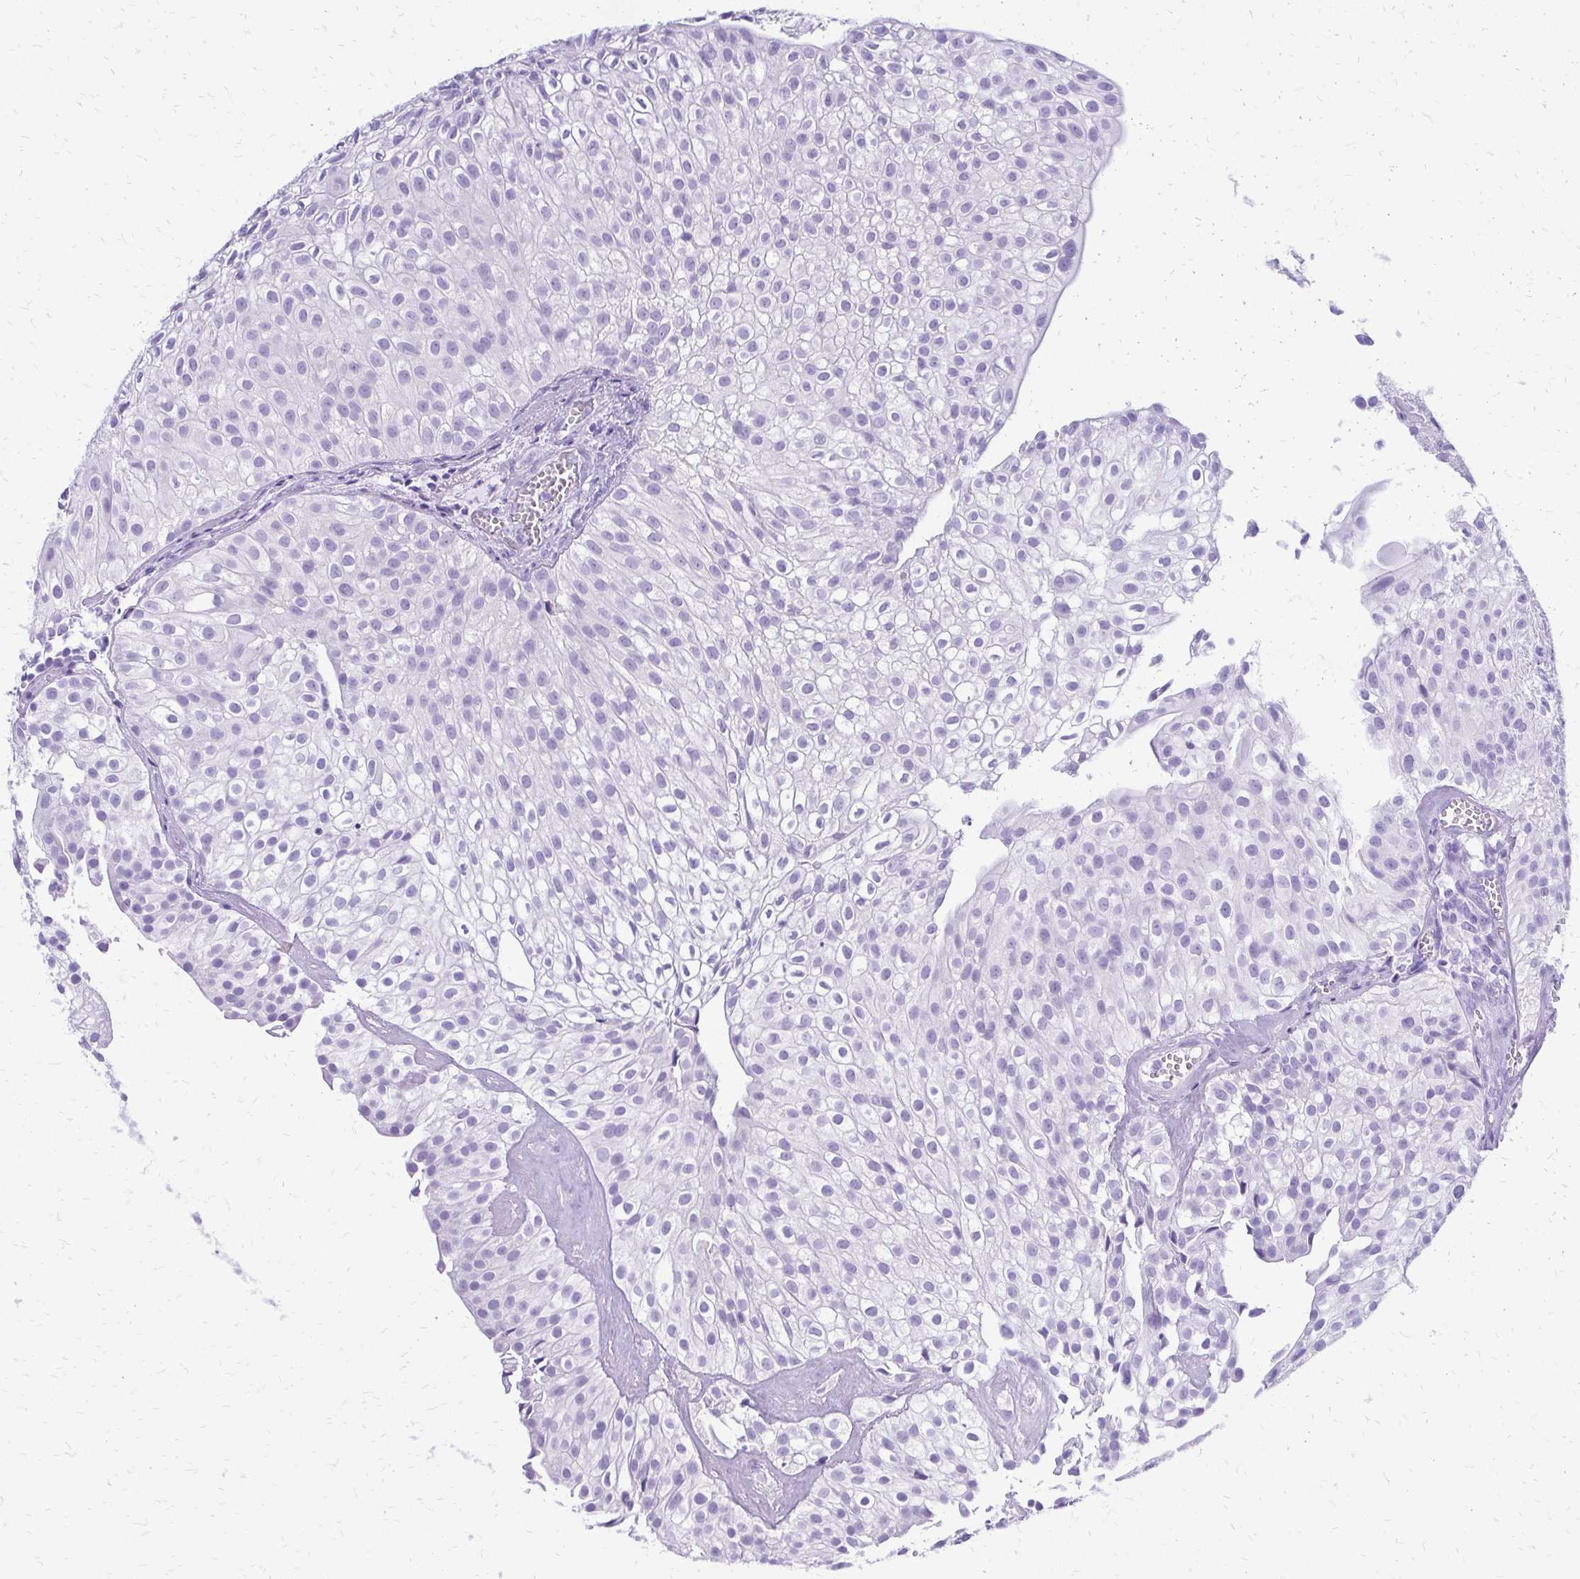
{"staining": {"intensity": "negative", "quantity": "none", "location": "none"}, "tissue": "urothelial cancer", "cell_type": "Tumor cells", "image_type": "cancer", "snomed": [{"axis": "morphology", "description": "Urothelial carcinoma, Low grade"}, {"axis": "topography", "description": "Urinary bladder"}], "caption": "DAB immunohistochemical staining of human urothelial cancer demonstrates no significant expression in tumor cells.", "gene": "SLC32A1", "patient": {"sex": "male", "age": 70}}